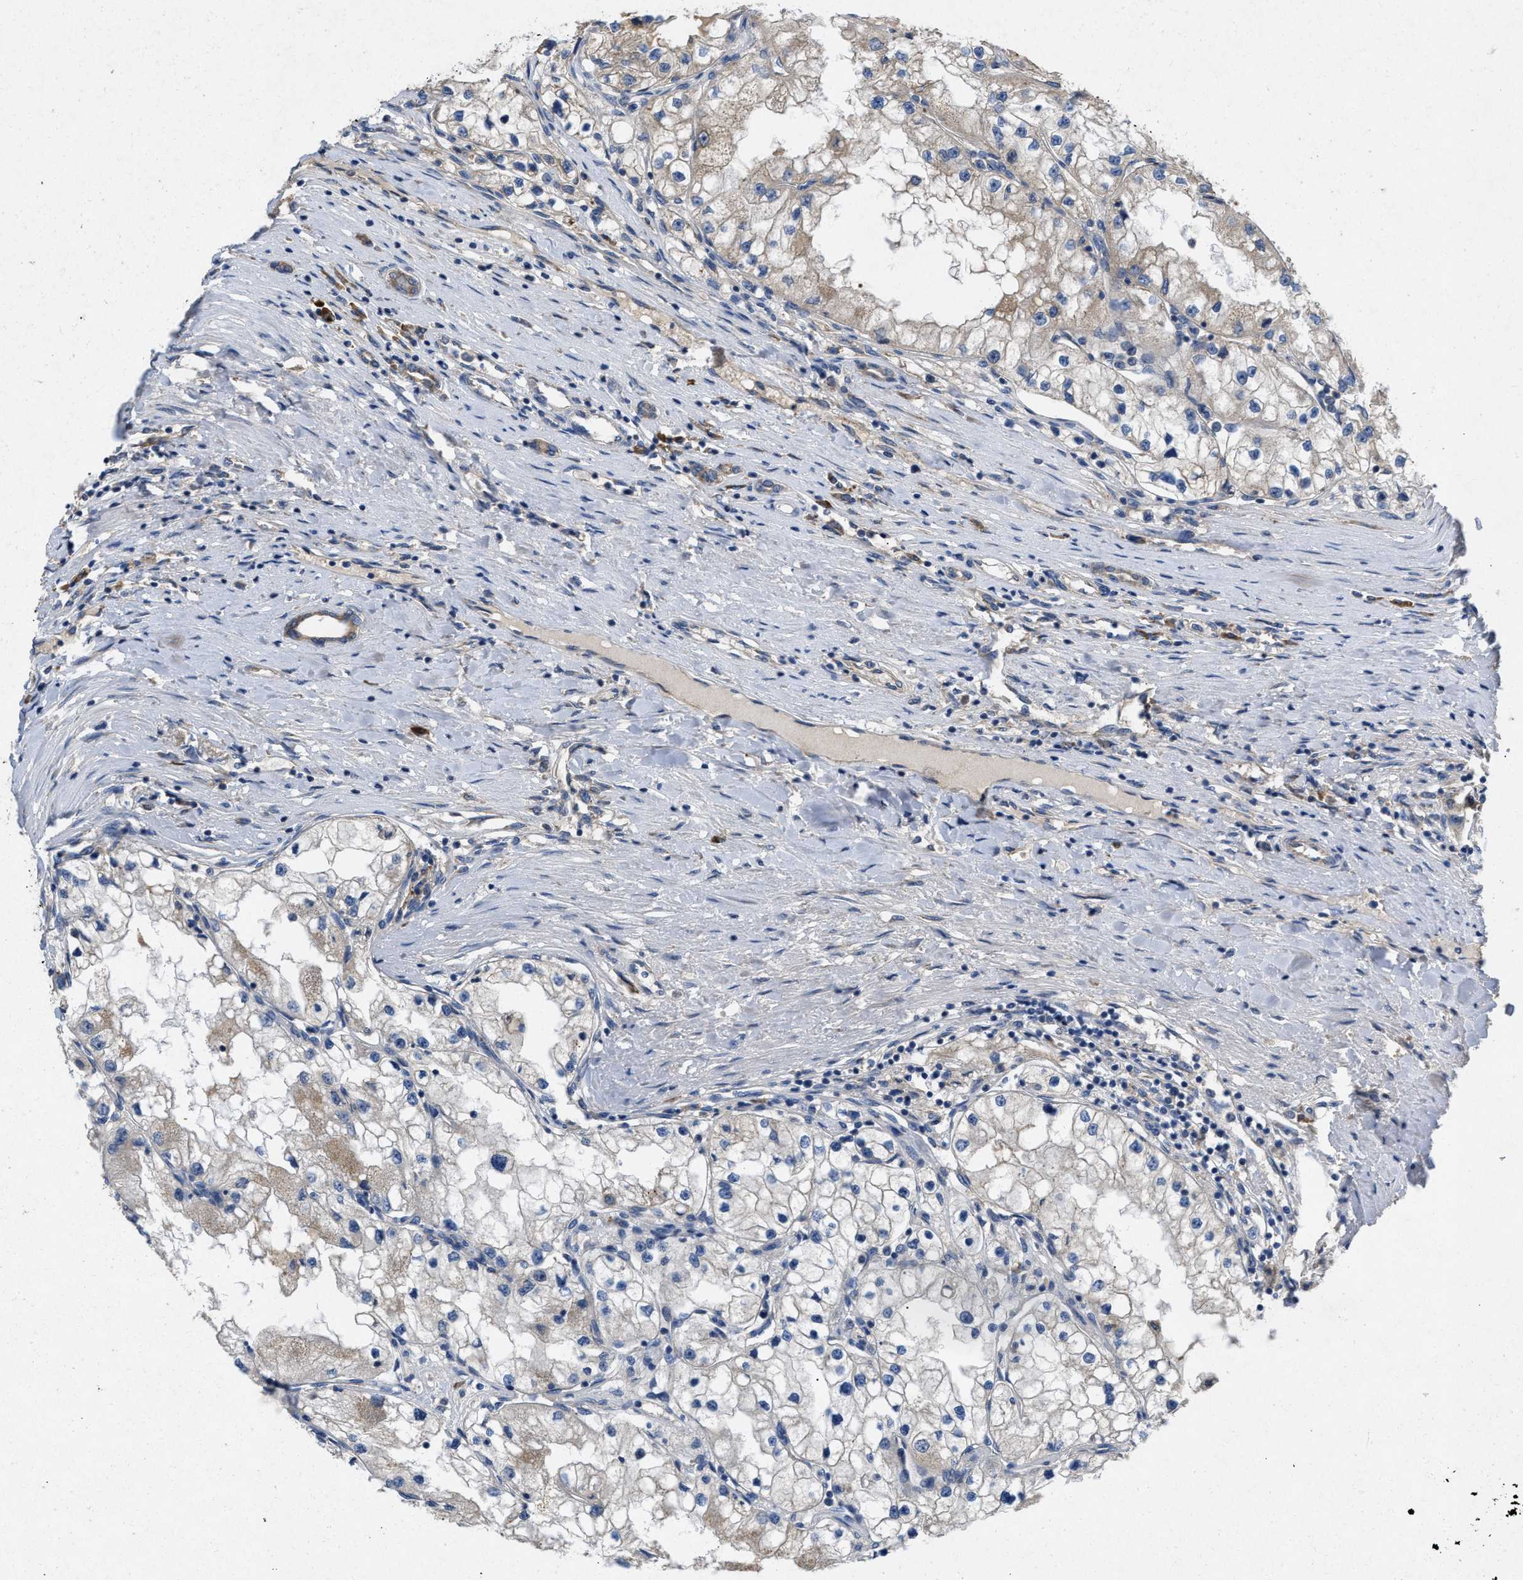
{"staining": {"intensity": "moderate", "quantity": "25%-75%", "location": "cytoplasmic/membranous"}, "tissue": "renal cancer", "cell_type": "Tumor cells", "image_type": "cancer", "snomed": [{"axis": "morphology", "description": "Adenocarcinoma, NOS"}, {"axis": "topography", "description": "Kidney"}], "caption": "A brown stain shows moderate cytoplasmic/membranous expression of a protein in human renal cancer (adenocarcinoma) tumor cells.", "gene": "TMEM131", "patient": {"sex": "male", "age": 68}}